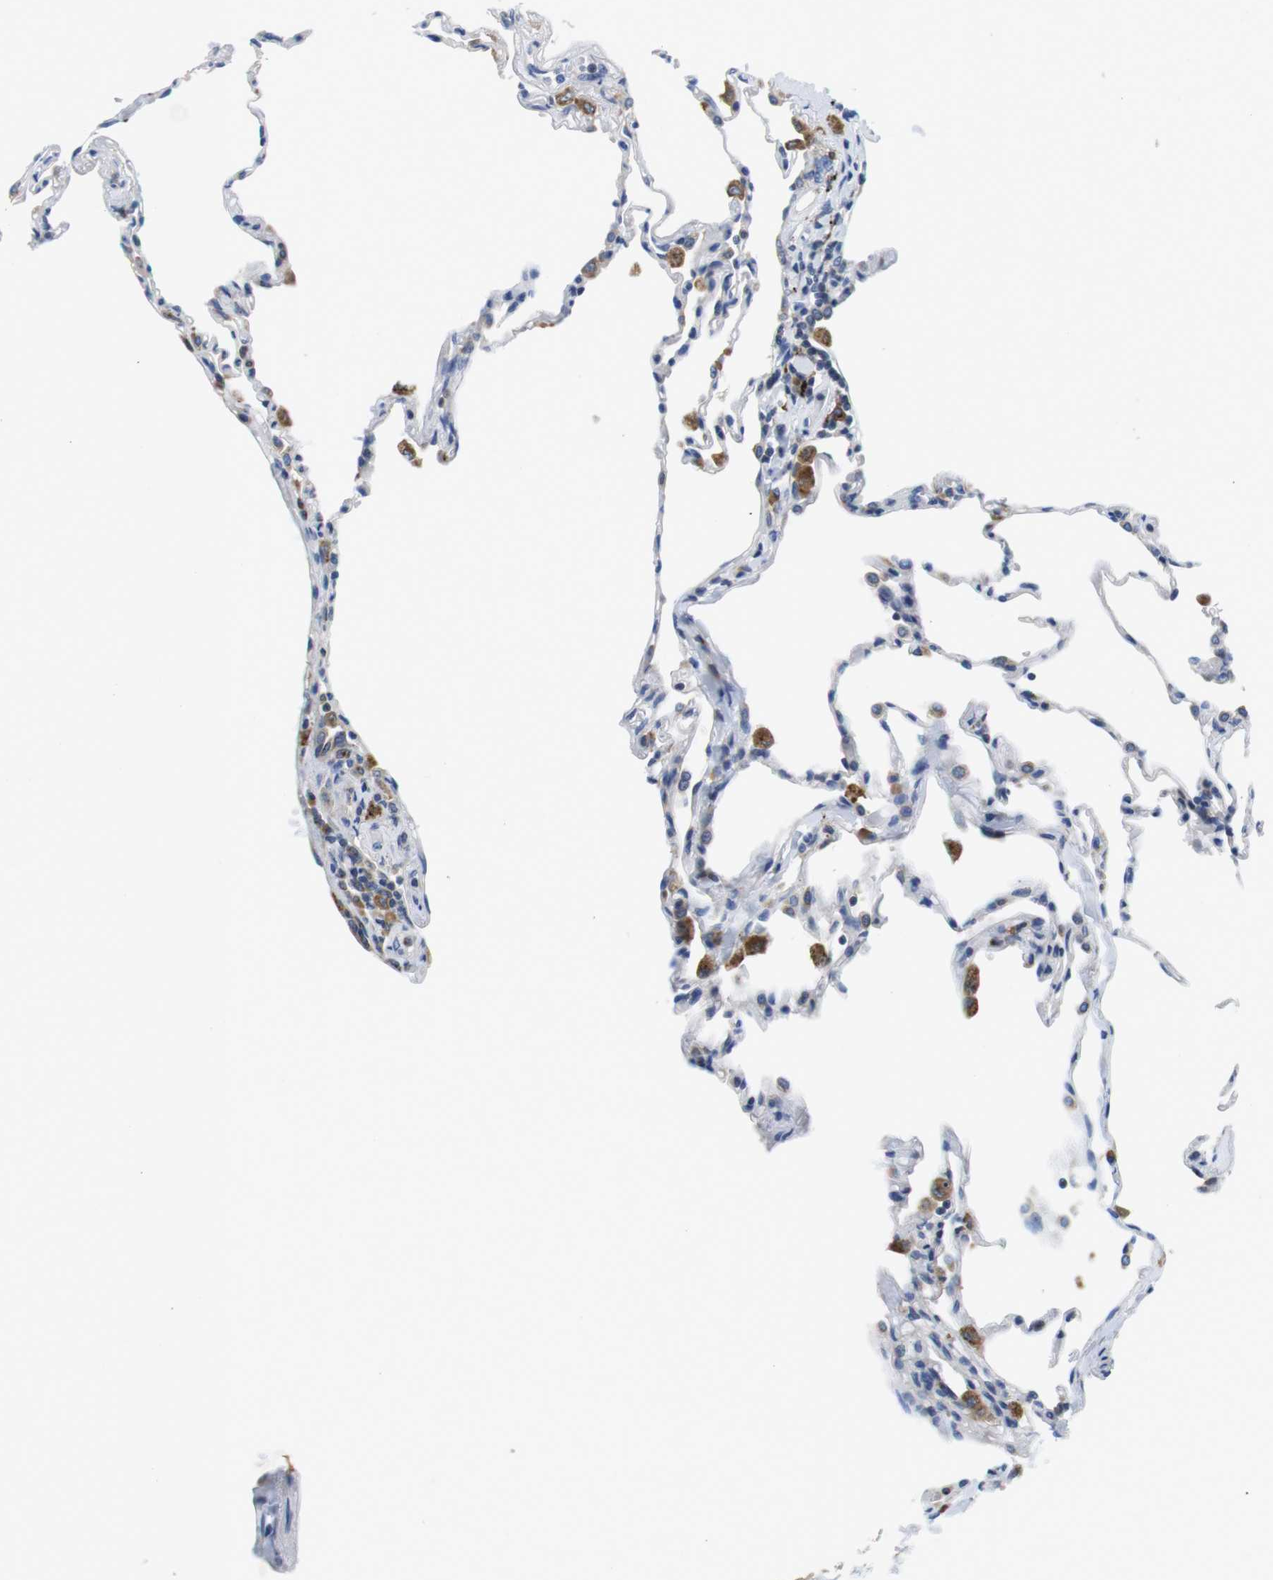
{"staining": {"intensity": "negative", "quantity": "none", "location": "none"}, "tissue": "lung", "cell_type": "Alveolar cells", "image_type": "normal", "snomed": [{"axis": "morphology", "description": "Normal tissue, NOS"}, {"axis": "topography", "description": "Lung"}], "caption": "This micrograph is of normal lung stained with immunohistochemistry to label a protein in brown with the nuclei are counter-stained blue. There is no staining in alveolar cells. (DAB (3,3'-diaminobenzidine) immunohistochemistry (IHC), high magnification).", "gene": "CNGA2", "patient": {"sex": "male", "age": 59}}